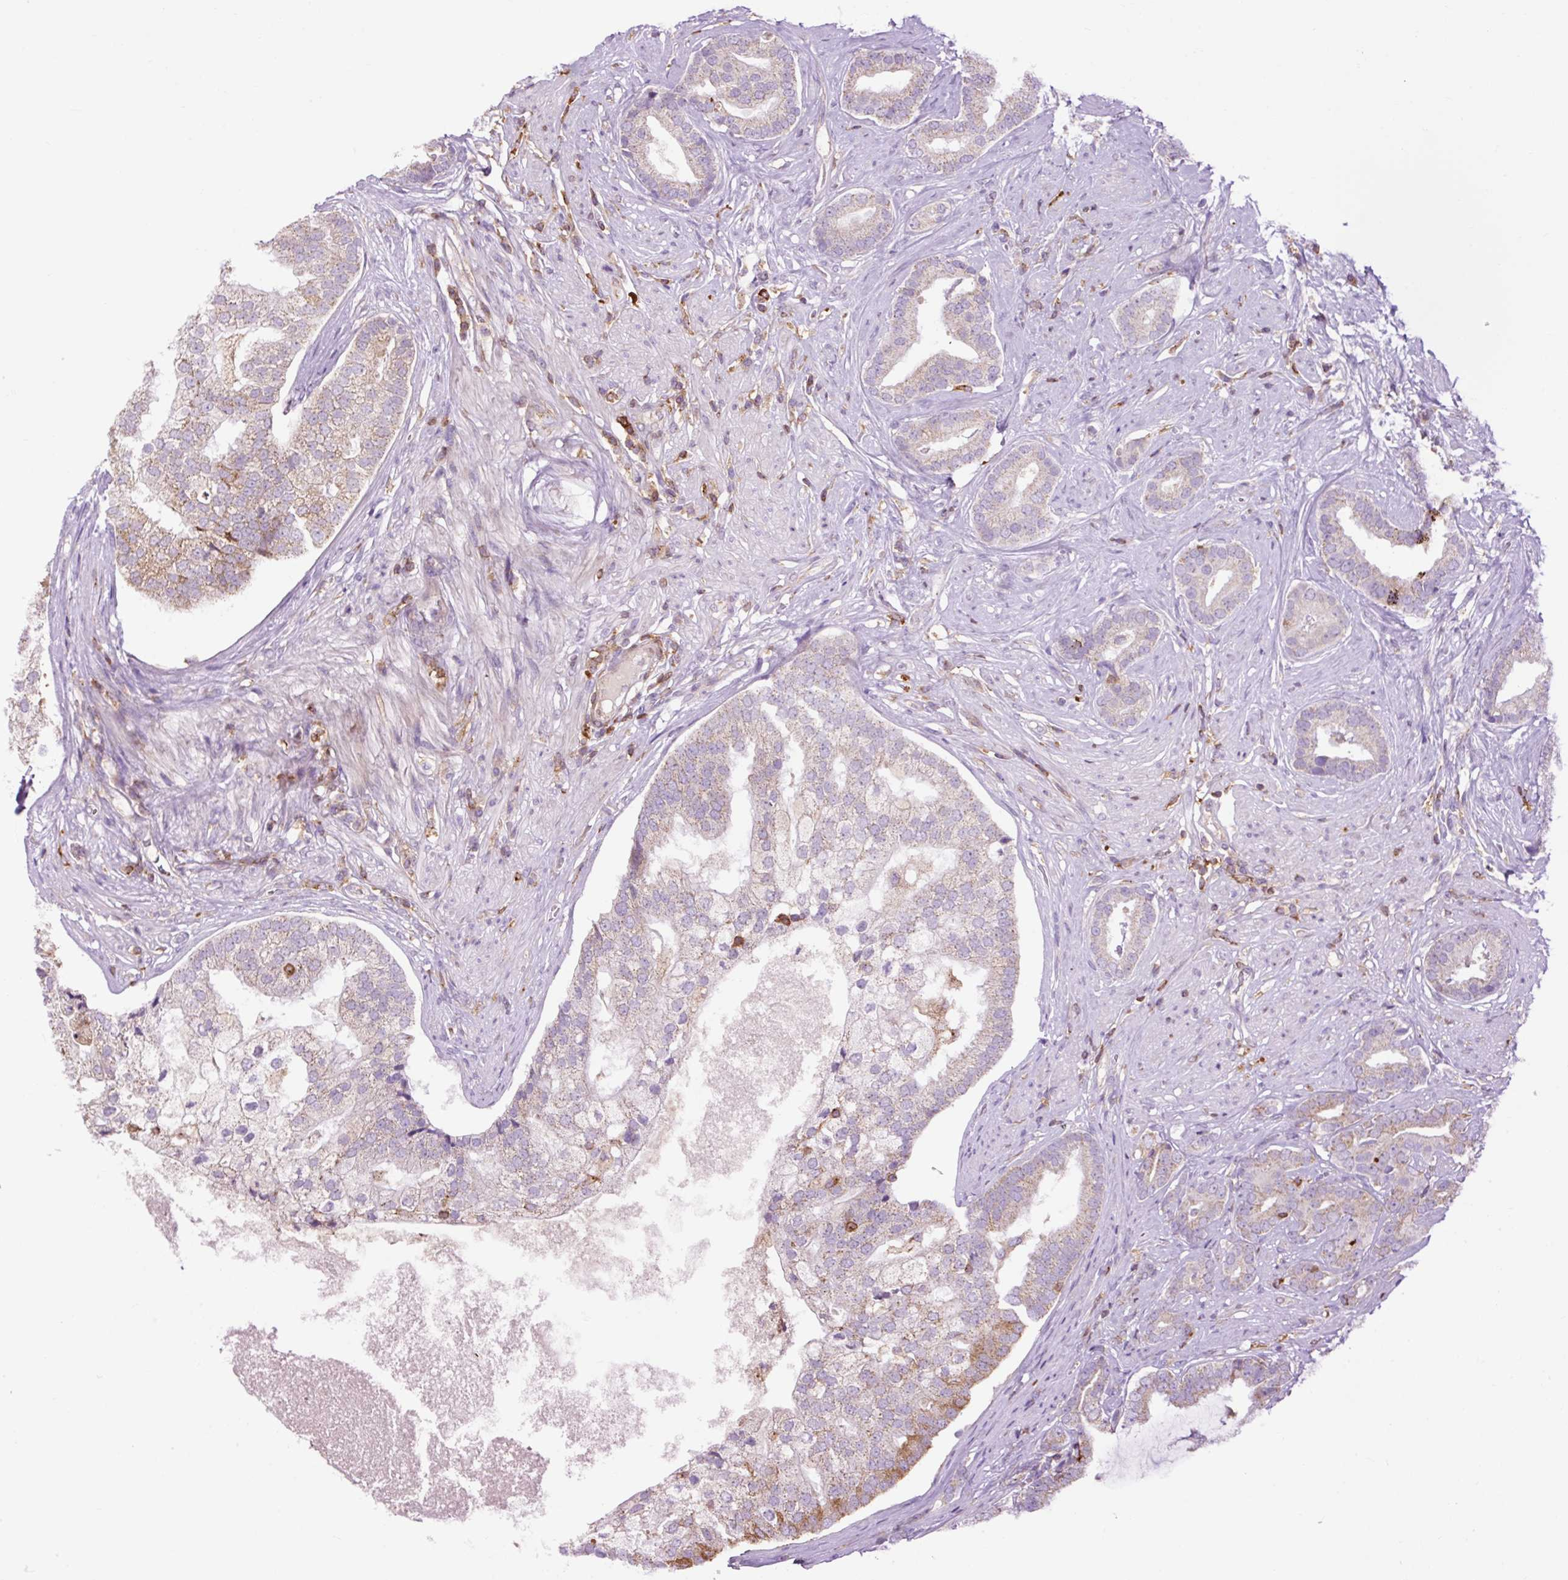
{"staining": {"intensity": "weak", "quantity": "<25%", "location": "cytoplasmic/membranous"}, "tissue": "prostate cancer", "cell_type": "Tumor cells", "image_type": "cancer", "snomed": [{"axis": "morphology", "description": "Adenocarcinoma, High grade"}, {"axis": "topography", "description": "Prostate"}], "caption": "Immunohistochemical staining of high-grade adenocarcinoma (prostate) demonstrates no significant positivity in tumor cells.", "gene": "CD83", "patient": {"sex": "male", "age": 55}}